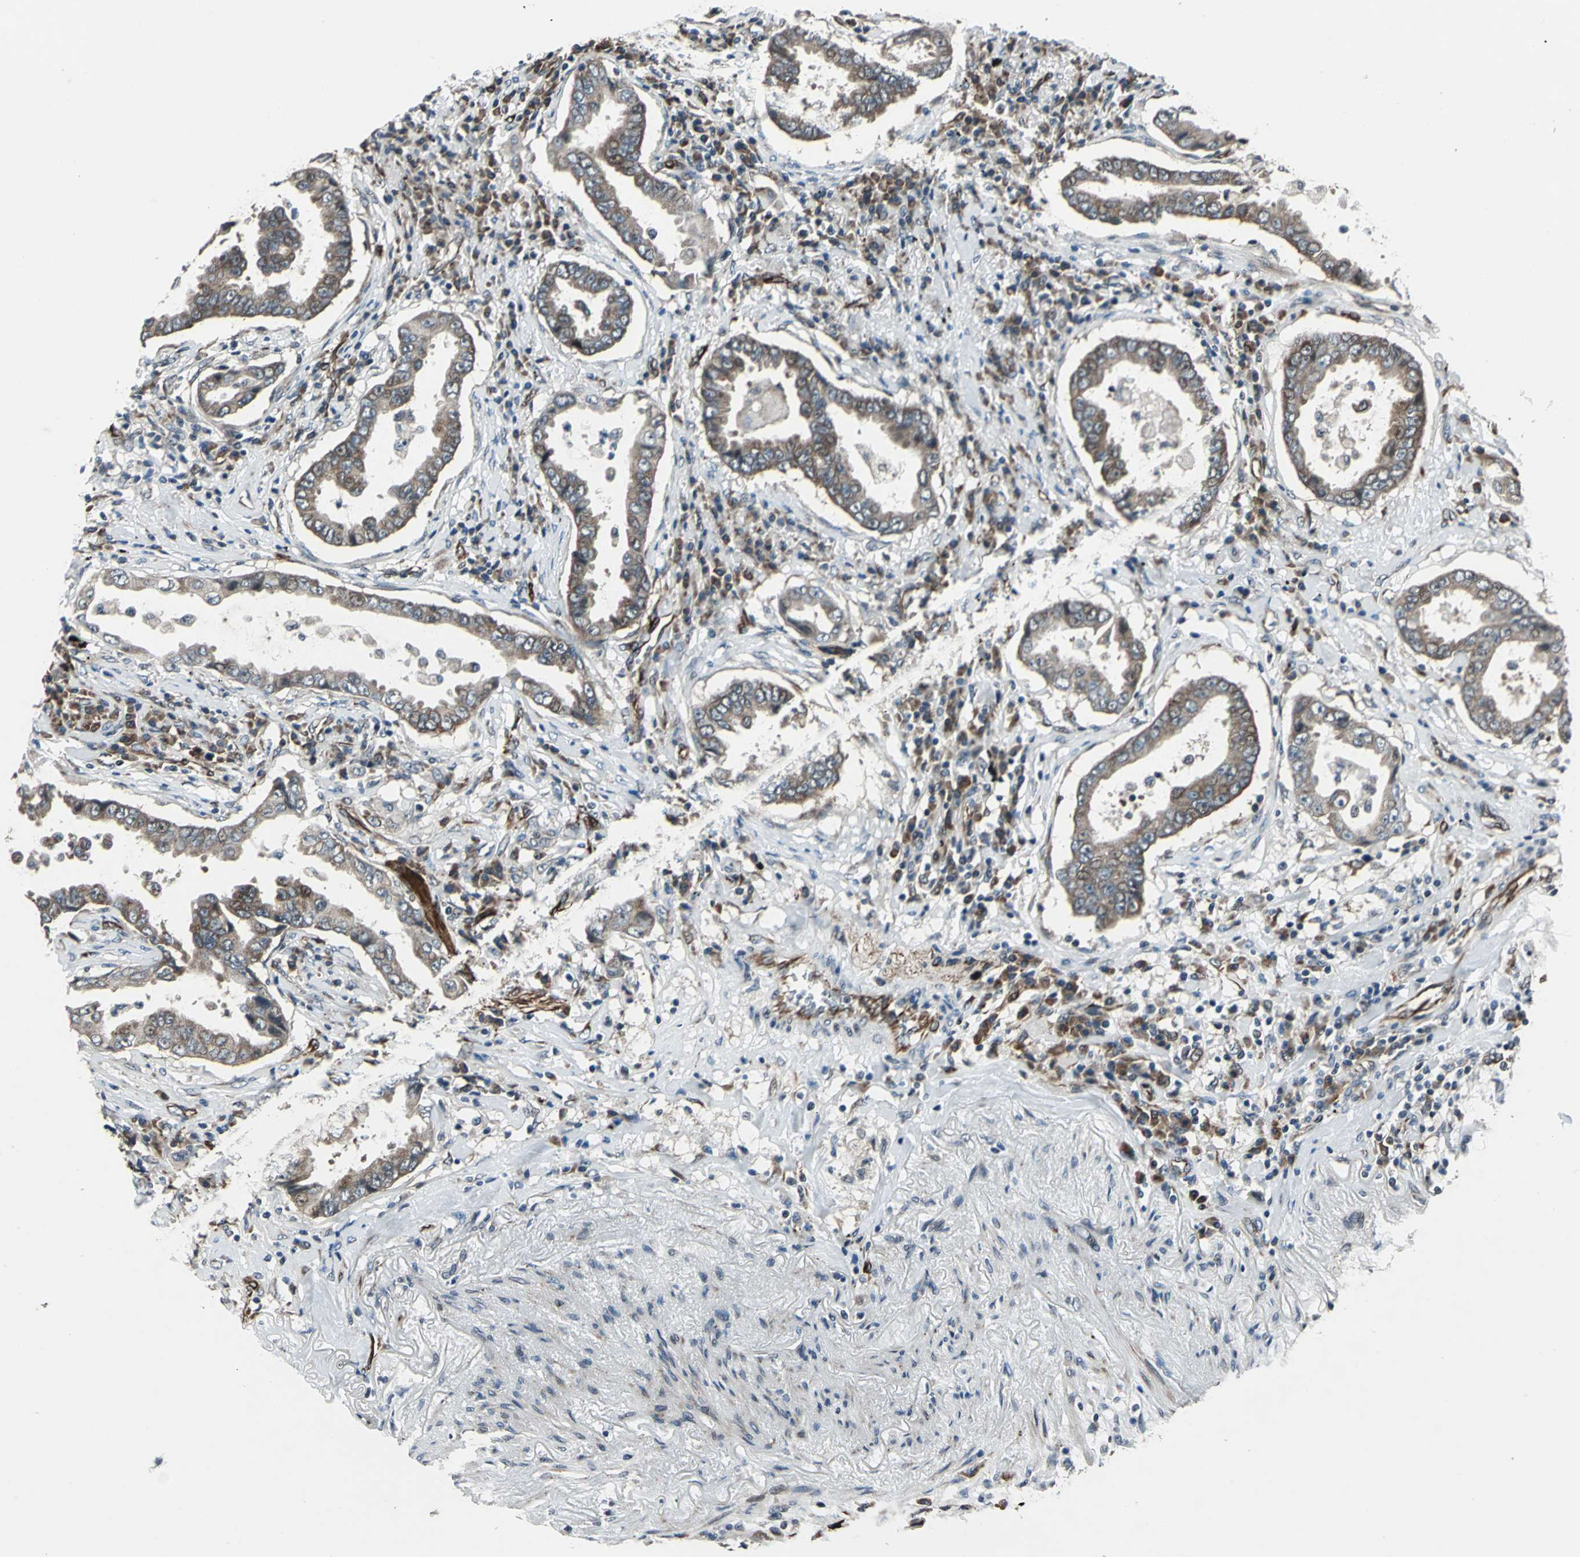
{"staining": {"intensity": "strong", "quantity": ">75%", "location": "cytoplasmic/membranous"}, "tissue": "lung cancer", "cell_type": "Tumor cells", "image_type": "cancer", "snomed": [{"axis": "morphology", "description": "Normal tissue, NOS"}, {"axis": "morphology", "description": "Inflammation, NOS"}, {"axis": "morphology", "description": "Adenocarcinoma, NOS"}, {"axis": "topography", "description": "Lung"}], "caption": "DAB immunohistochemical staining of lung cancer (adenocarcinoma) displays strong cytoplasmic/membranous protein positivity in about >75% of tumor cells.", "gene": "EXD2", "patient": {"sex": "female", "age": 64}}